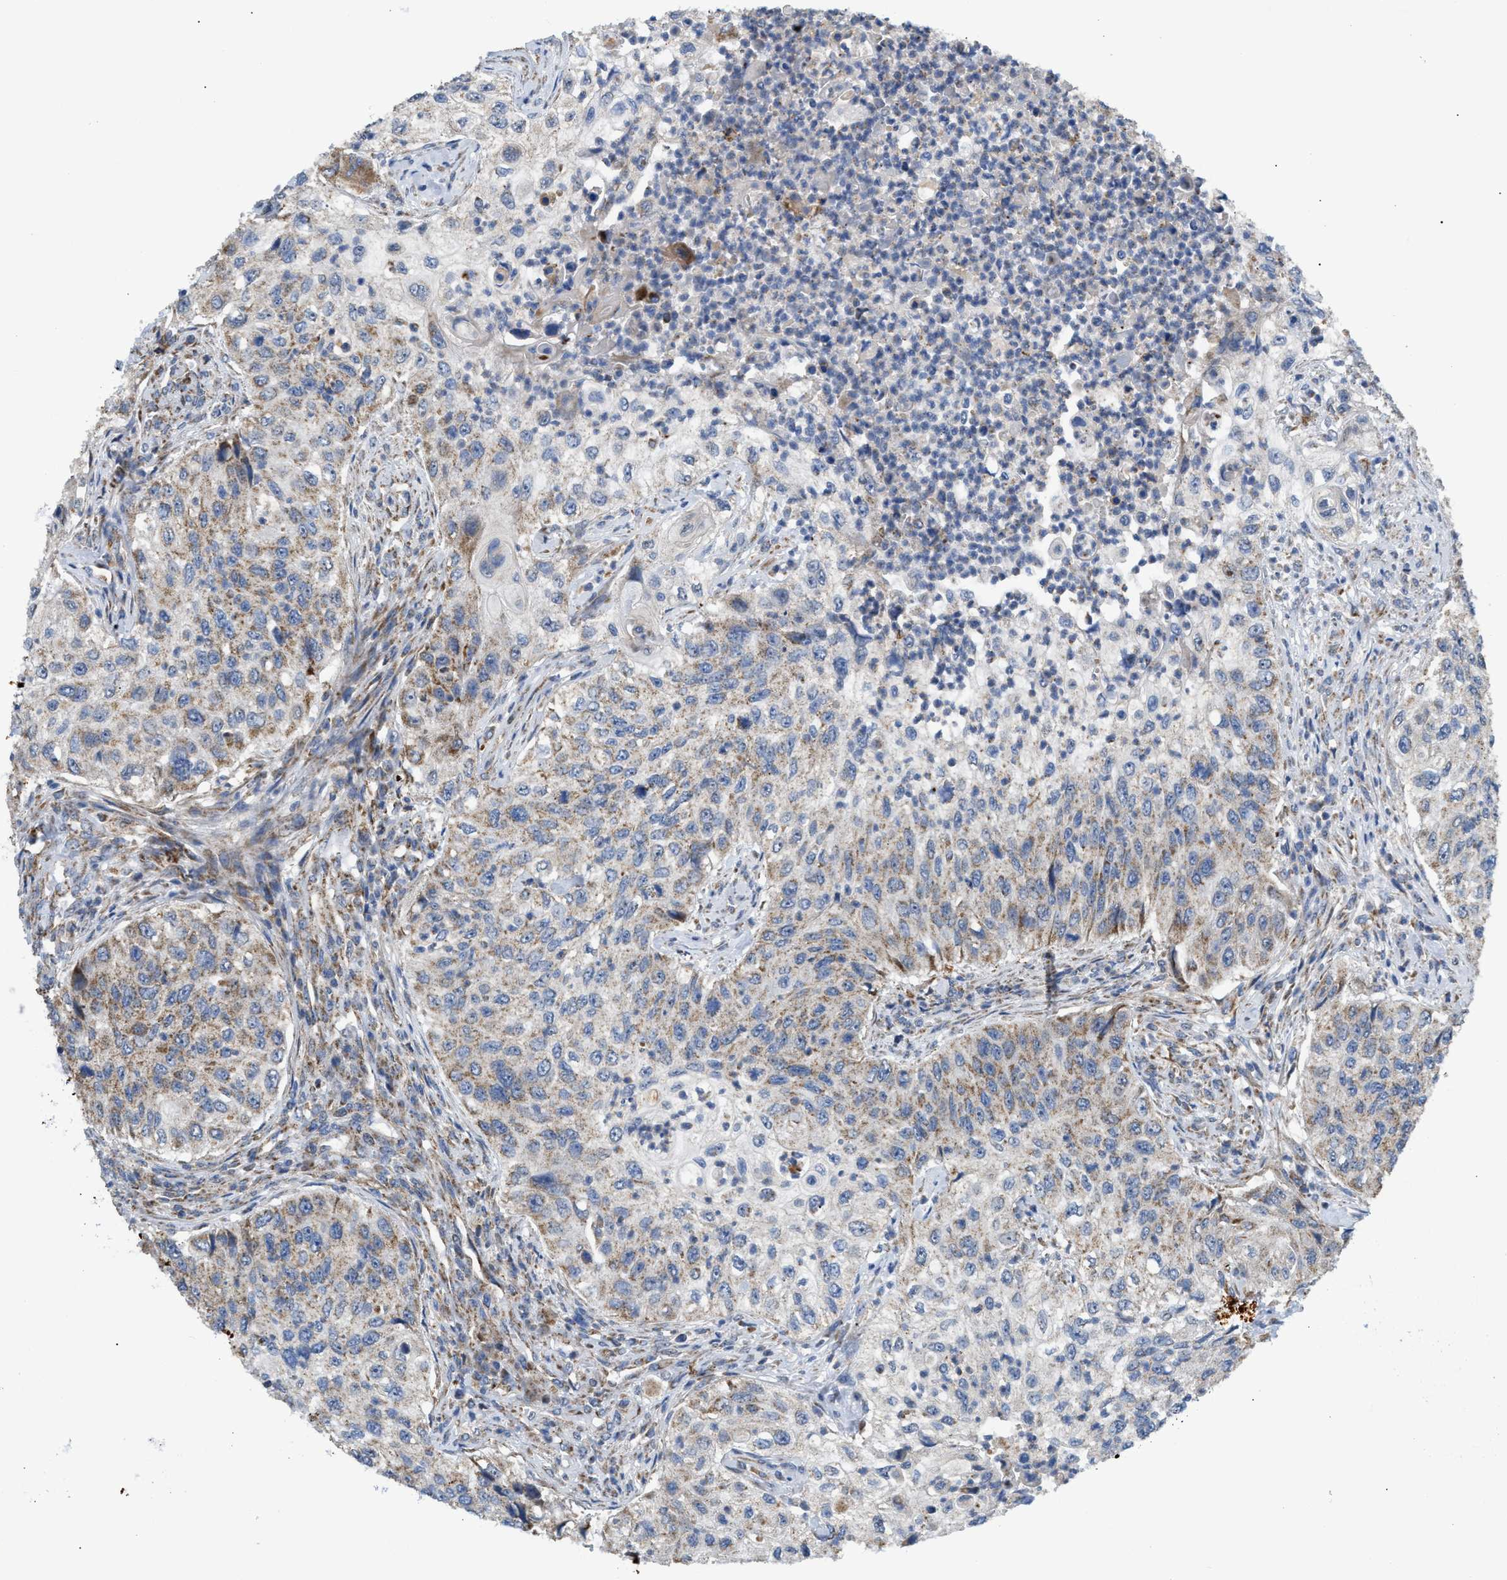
{"staining": {"intensity": "weak", "quantity": "<25%", "location": "cytoplasmic/membranous"}, "tissue": "urothelial cancer", "cell_type": "Tumor cells", "image_type": "cancer", "snomed": [{"axis": "morphology", "description": "Urothelial carcinoma, High grade"}, {"axis": "topography", "description": "Urinary bladder"}], "caption": "Micrograph shows no significant protein positivity in tumor cells of urothelial cancer.", "gene": "TACO1", "patient": {"sex": "female", "age": 60}}